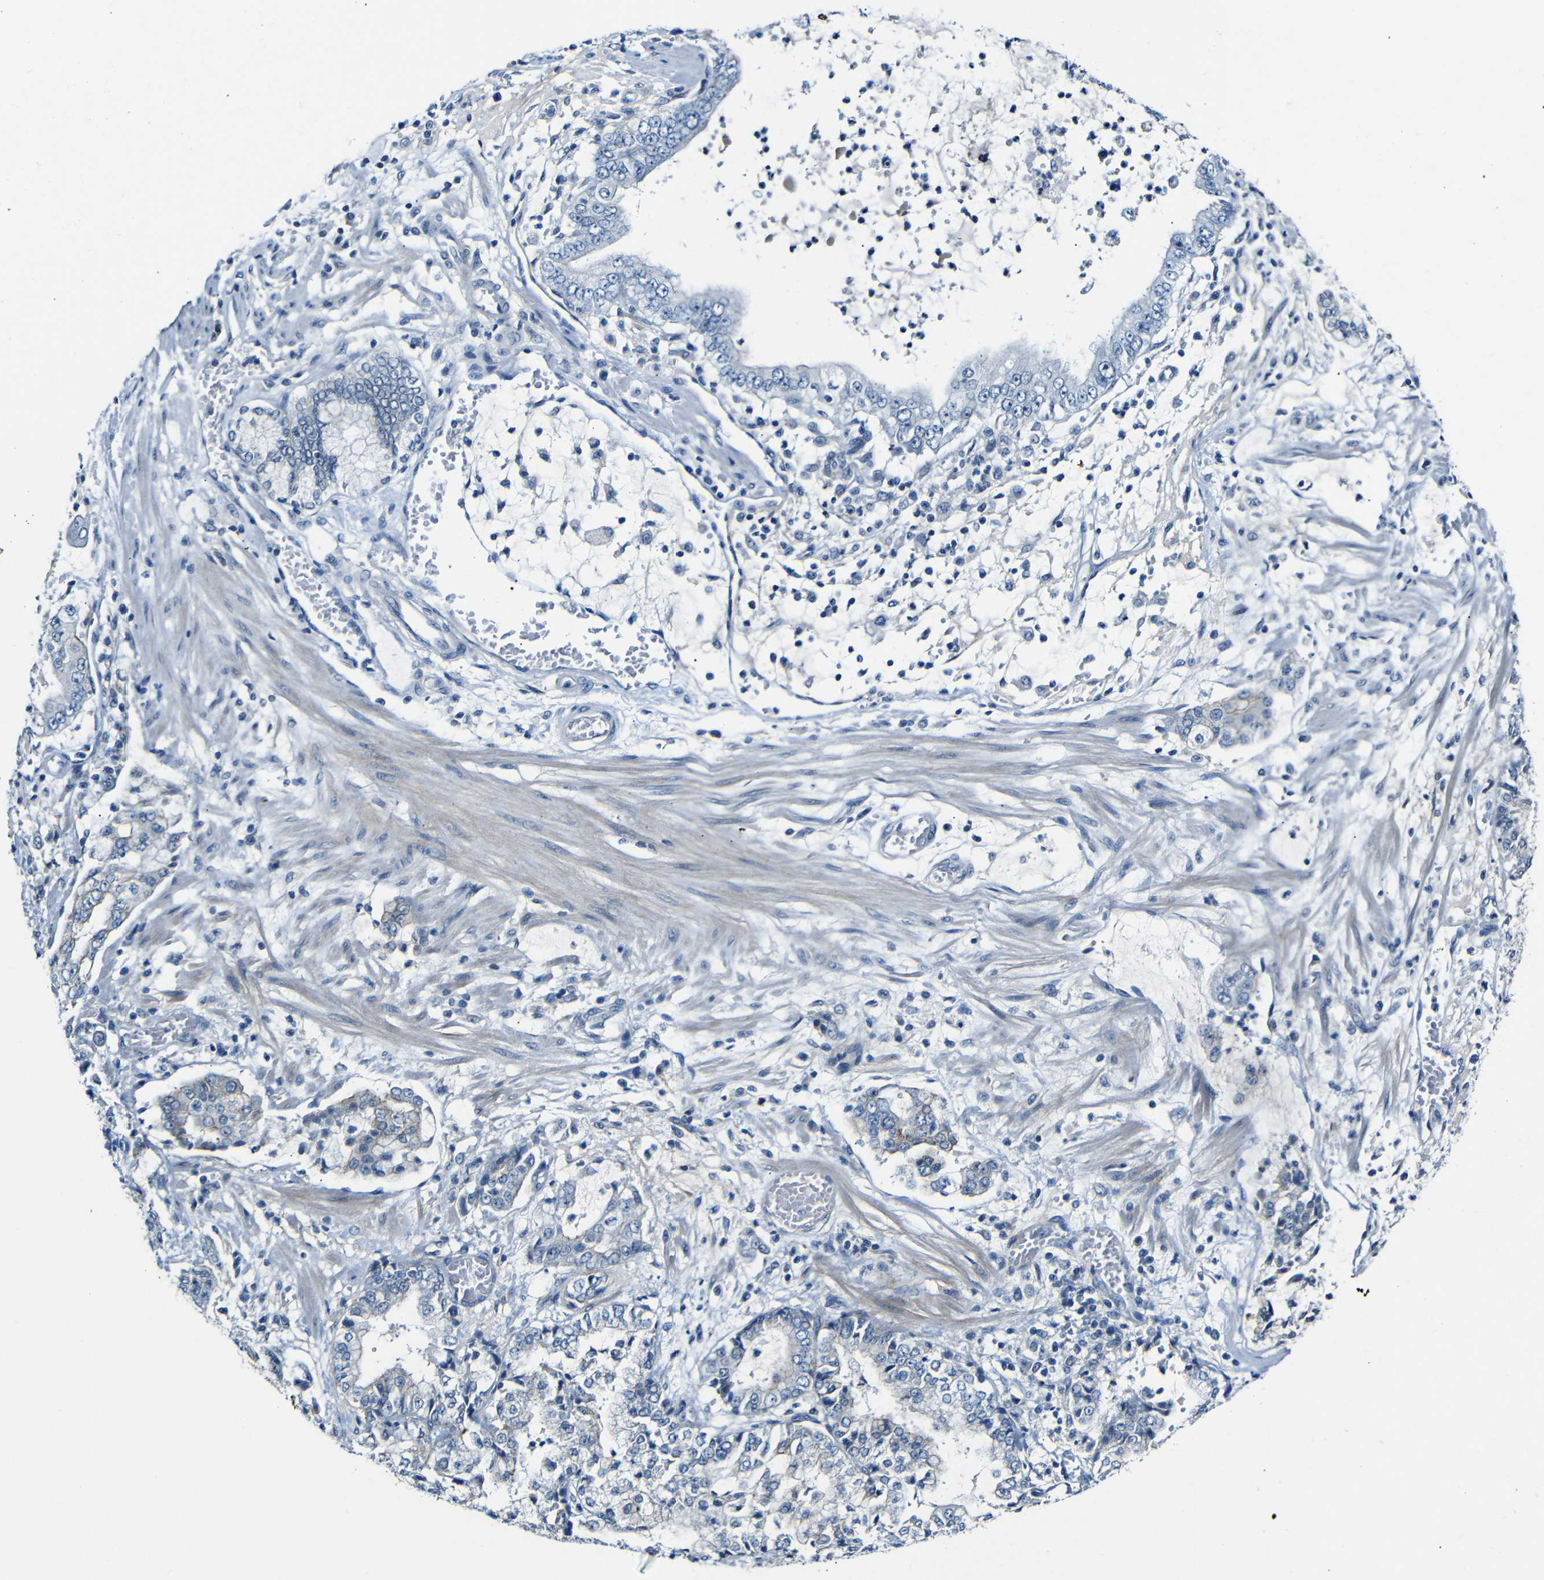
{"staining": {"intensity": "negative", "quantity": "none", "location": "none"}, "tissue": "stomach cancer", "cell_type": "Tumor cells", "image_type": "cancer", "snomed": [{"axis": "morphology", "description": "Adenocarcinoma, NOS"}, {"axis": "topography", "description": "Stomach"}], "caption": "Tumor cells are negative for protein expression in human stomach cancer (adenocarcinoma).", "gene": "ANK3", "patient": {"sex": "male", "age": 76}}